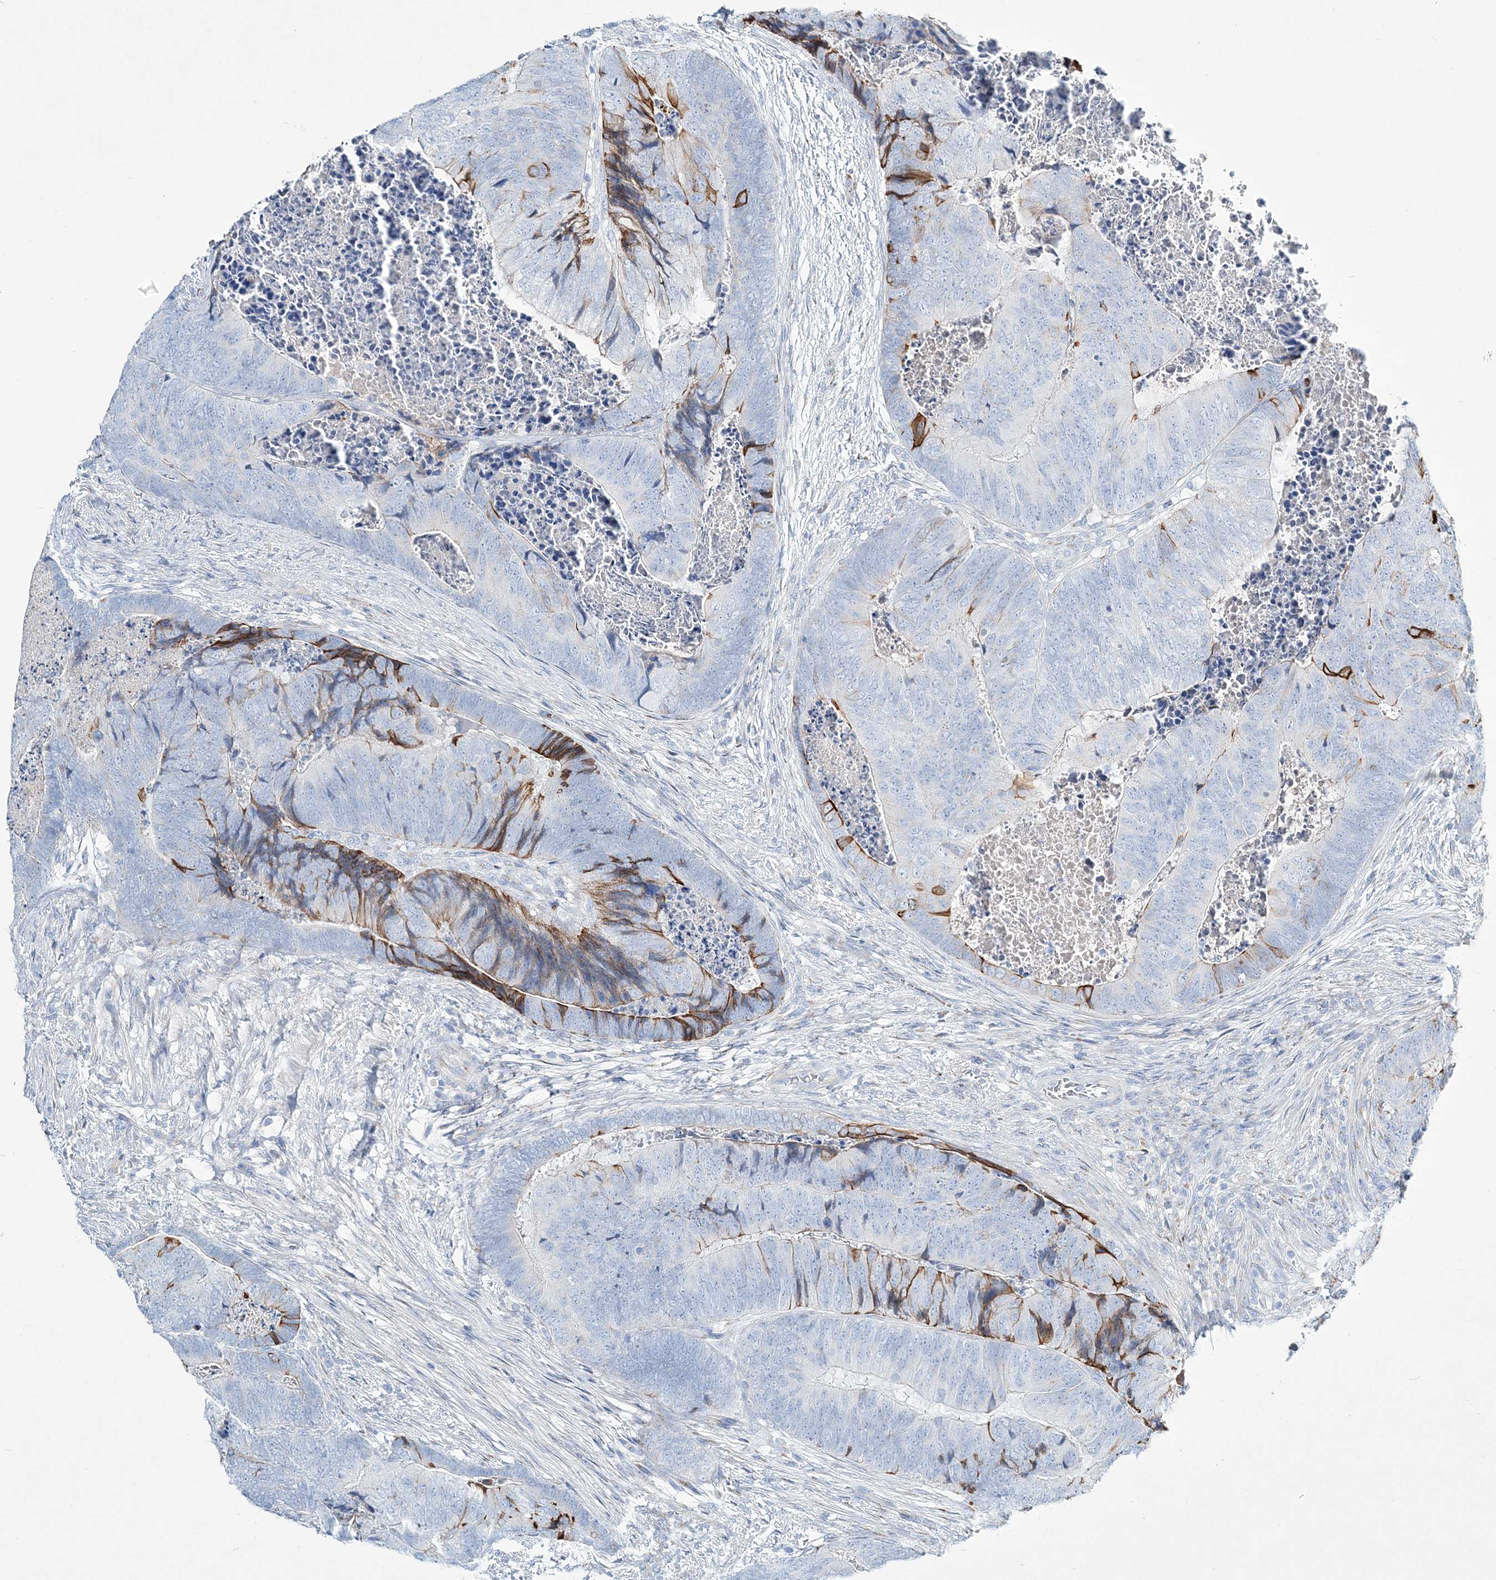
{"staining": {"intensity": "strong", "quantity": "<25%", "location": "cytoplasmic/membranous"}, "tissue": "colorectal cancer", "cell_type": "Tumor cells", "image_type": "cancer", "snomed": [{"axis": "morphology", "description": "Adenocarcinoma, NOS"}, {"axis": "topography", "description": "Colon"}], "caption": "The image displays immunohistochemical staining of adenocarcinoma (colorectal). There is strong cytoplasmic/membranous positivity is appreciated in about <25% of tumor cells. (brown staining indicates protein expression, while blue staining denotes nuclei).", "gene": "ADGRL1", "patient": {"sex": "female", "age": 67}}